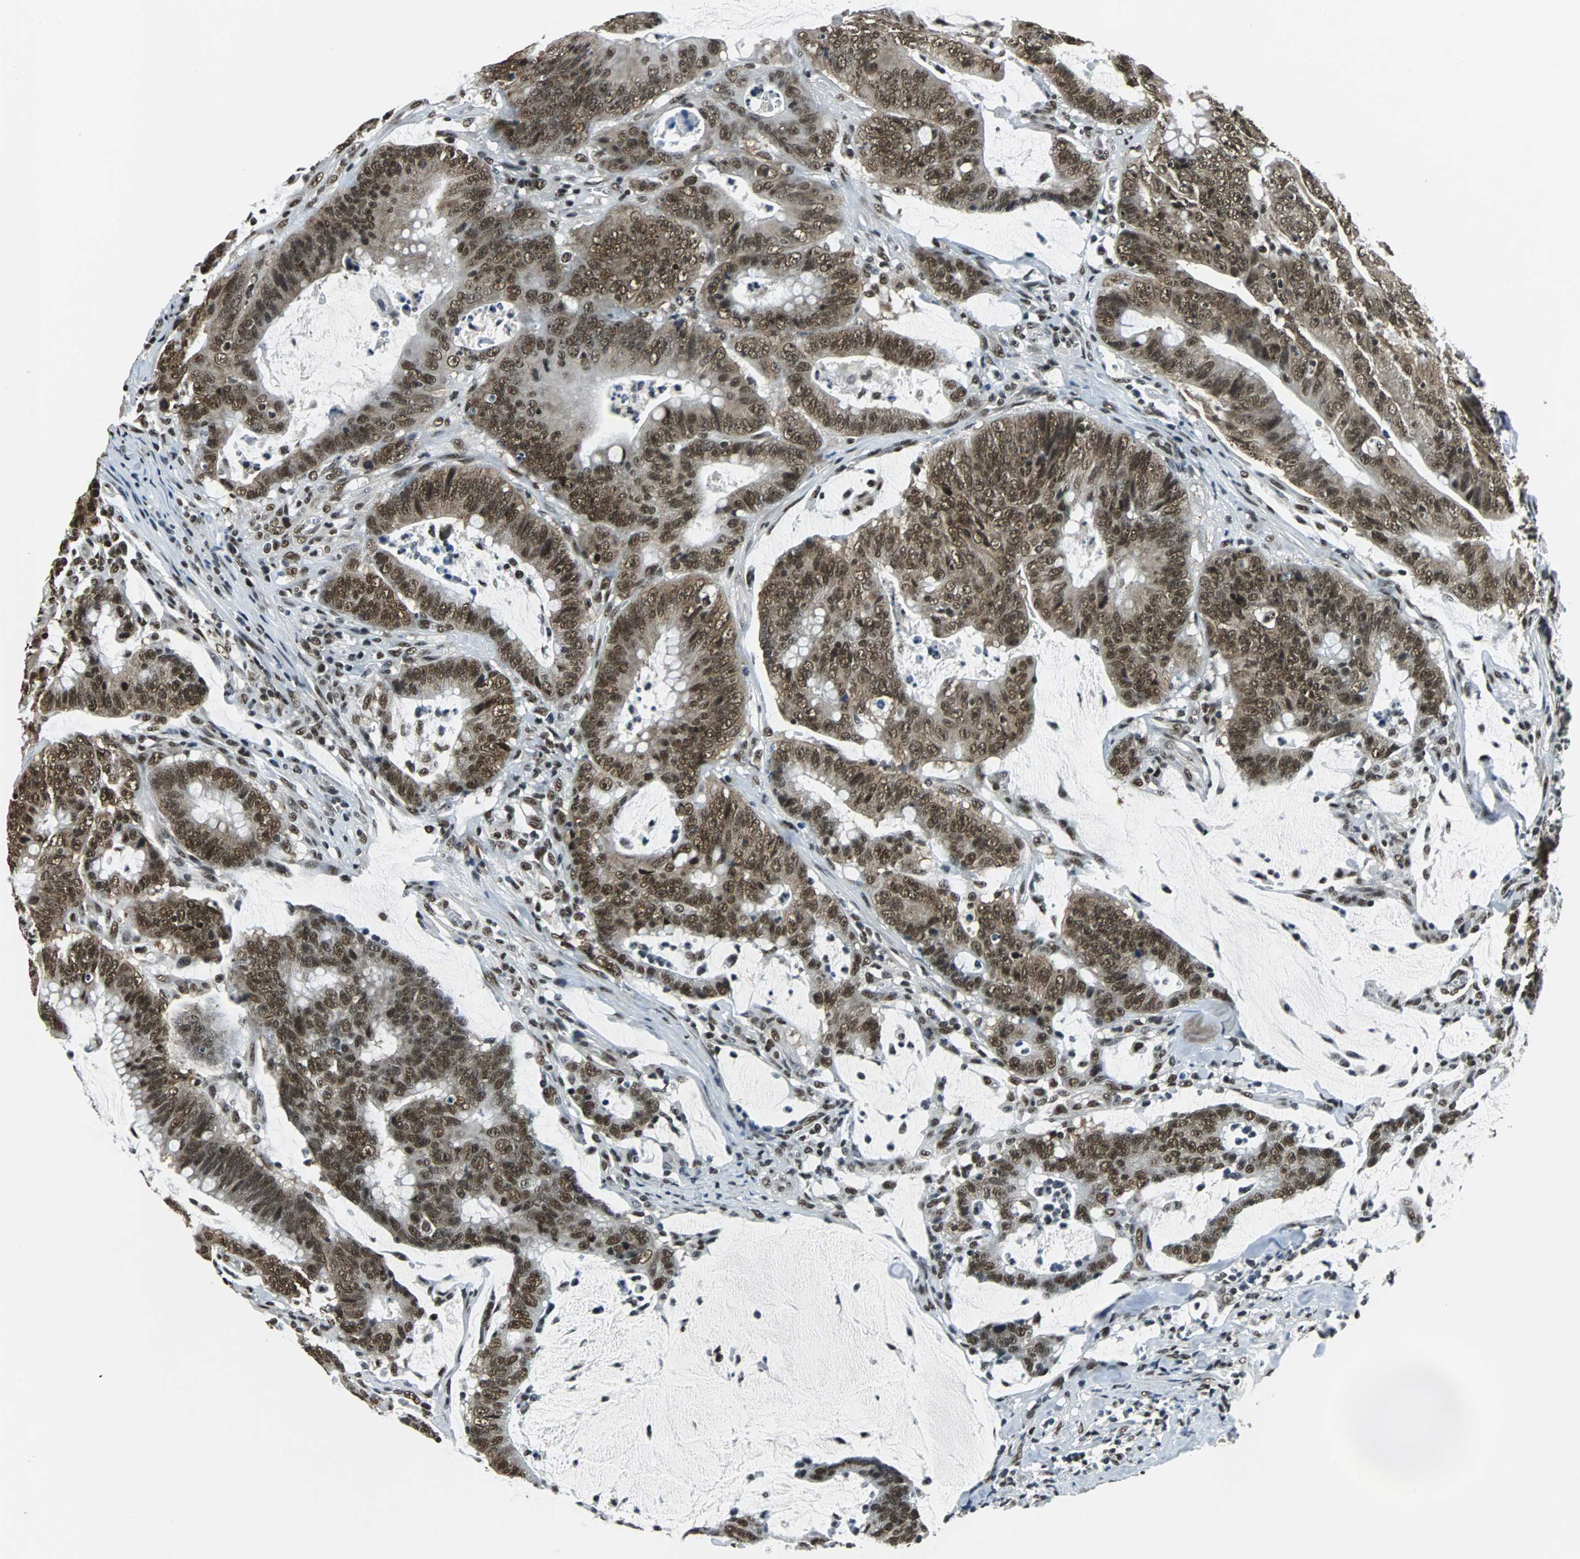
{"staining": {"intensity": "moderate", "quantity": ">75%", "location": "cytoplasmic/membranous,nuclear"}, "tissue": "colorectal cancer", "cell_type": "Tumor cells", "image_type": "cancer", "snomed": [{"axis": "morphology", "description": "Adenocarcinoma, NOS"}, {"axis": "topography", "description": "Colon"}], "caption": "An image of colorectal adenocarcinoma stained for a protein demonstrates moderate cytoplasmic/membranous and nuclear brown staining in tumor cells. Nuclei are stained in blue.", "gene": "RBM14", "patient": {"sex": "male", "age": 45}}